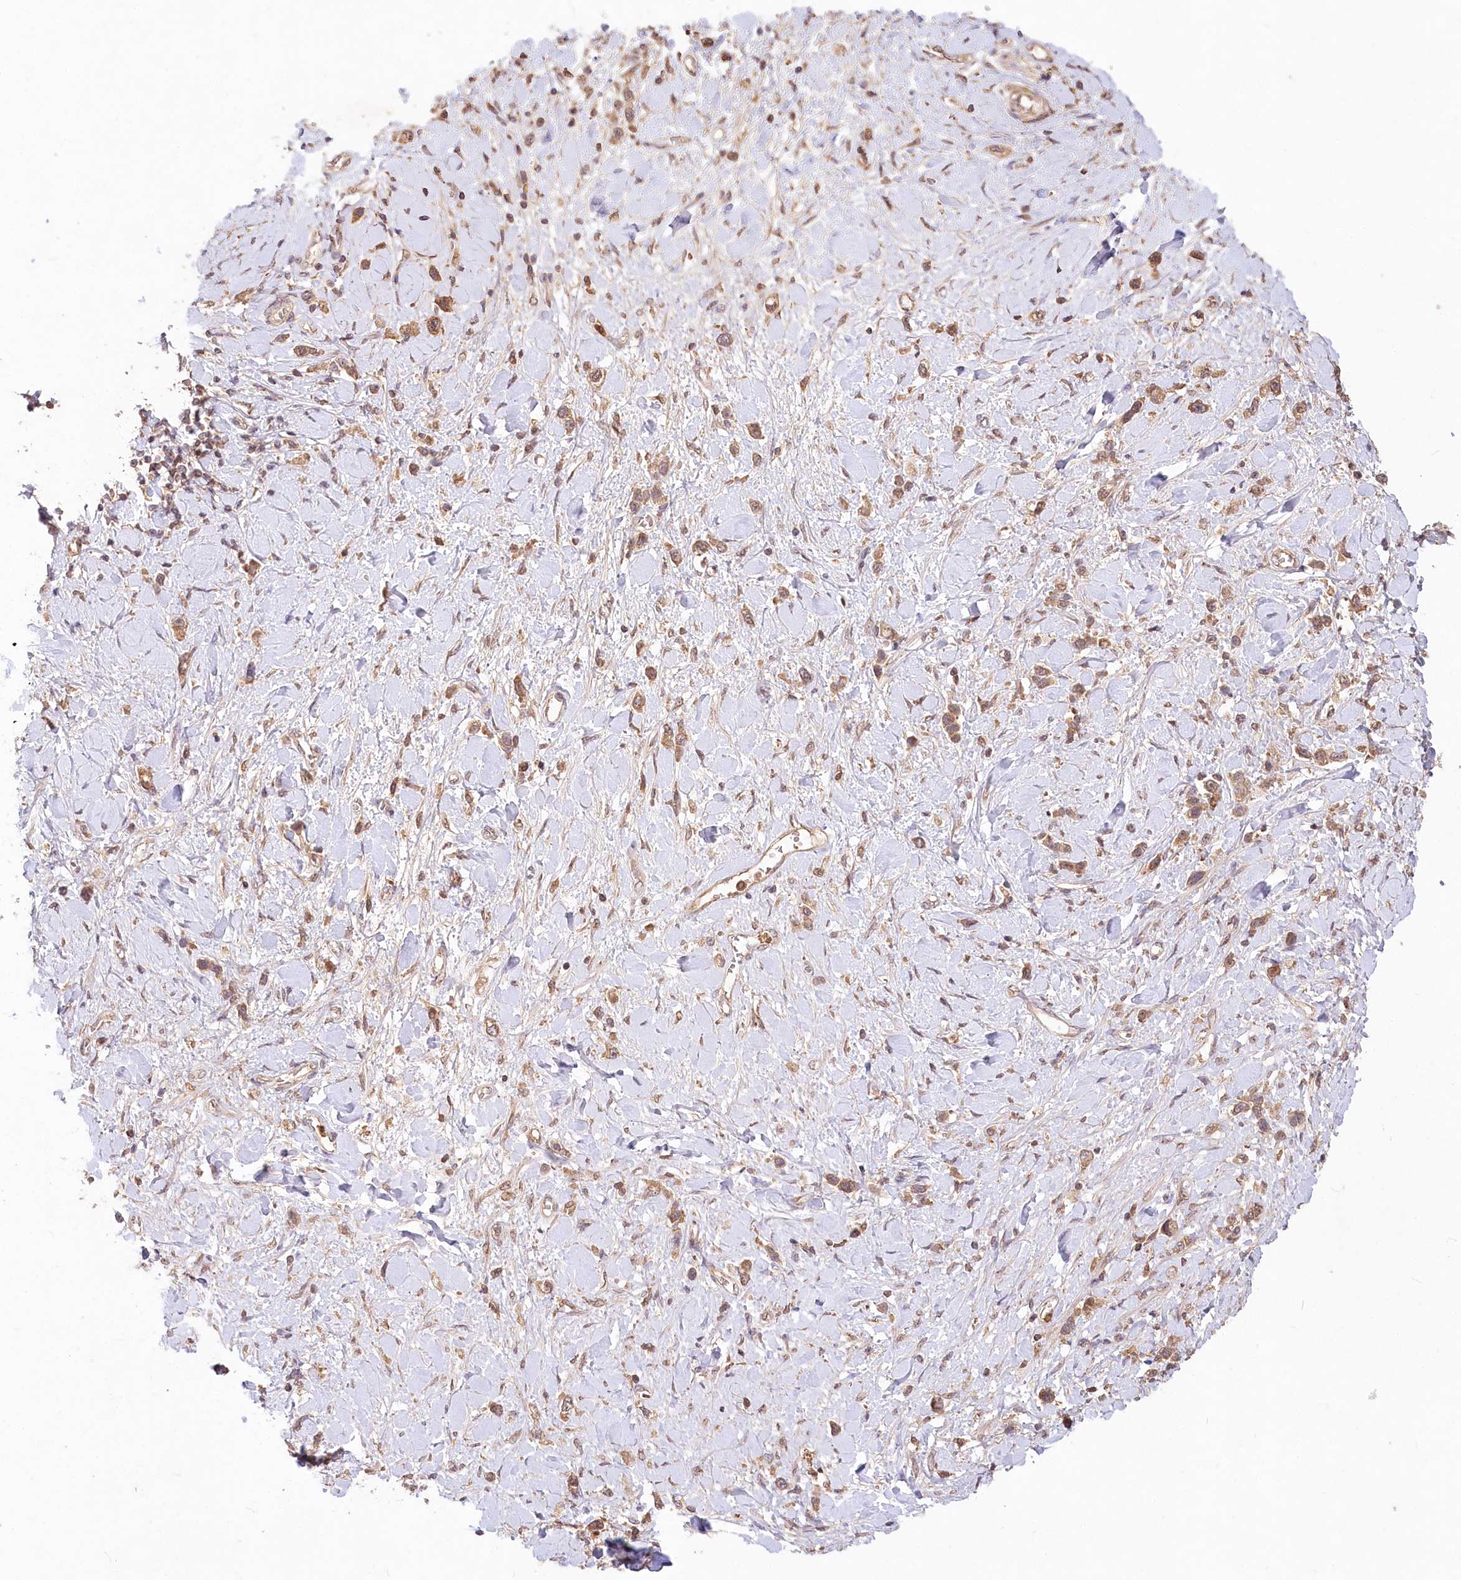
{"staining": {"intensity": "moderate", "quantity": ">75%", "location": "cytoplasmic/membranous"}, "tissue": "stomach cancer", "cell_type": "Tumor cells", "image_type": "cancer", "snomed": [{"axis": "morphology", "description": "Normal tissue, NOS"}, {"axis": "morphology", "description": "Adenocarcinoma, NOS"}, {"axis": "topography", "description": "Stomach, upper"}, {"axis": "topography", "description": "Stomach"}], "caption": "The immunohistochemical stain highlights moderate cytoplasmic/membranous expression in tumor cells of stomach adenocarcinoma tissue.", "gene": "IRAK1BP1", "patient": {"sex": "female", "age": 65}}